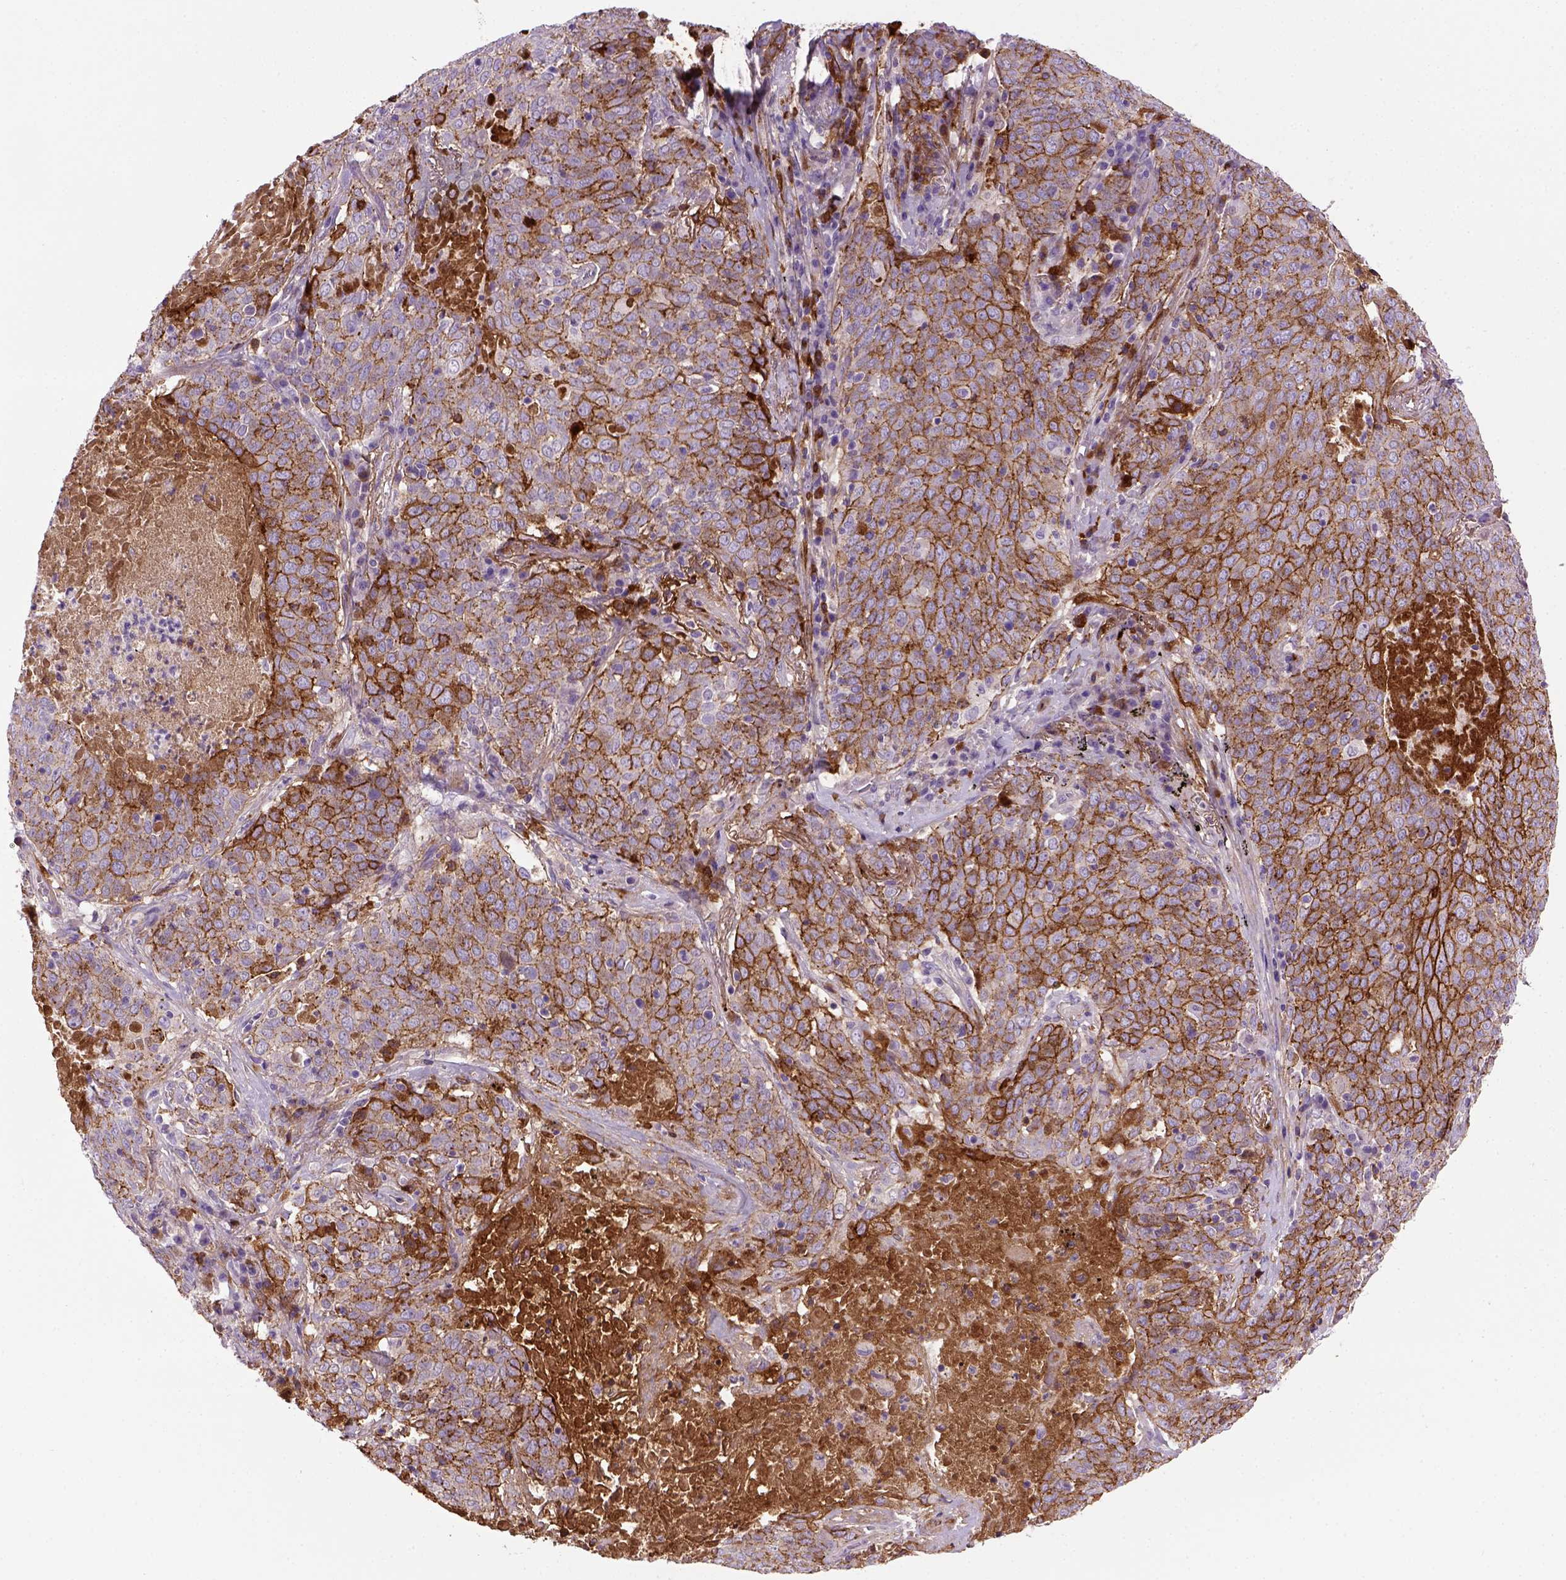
{"staining": {"intensity": "moderate", "quantity": ">75%", "location": "cytoplasmic/membranous"}, "tissue": "lung cancer", "cell_type": "Tumor cells", "image_type": "cancer", "snomed": [{"axis": "morphology", "description": "Squamous cell carcinoma, NOS"}, {"axis": "topography", "description": "Lung"}], "caption": "Approximately >75% of tumor cells in lung cancer reveal moderate cytoplasmic/membranous protein positivity as visualized by brown immunohistochemical staining.", "gene": "CDH1", "patient": {"sex": "male", "age": 82}}